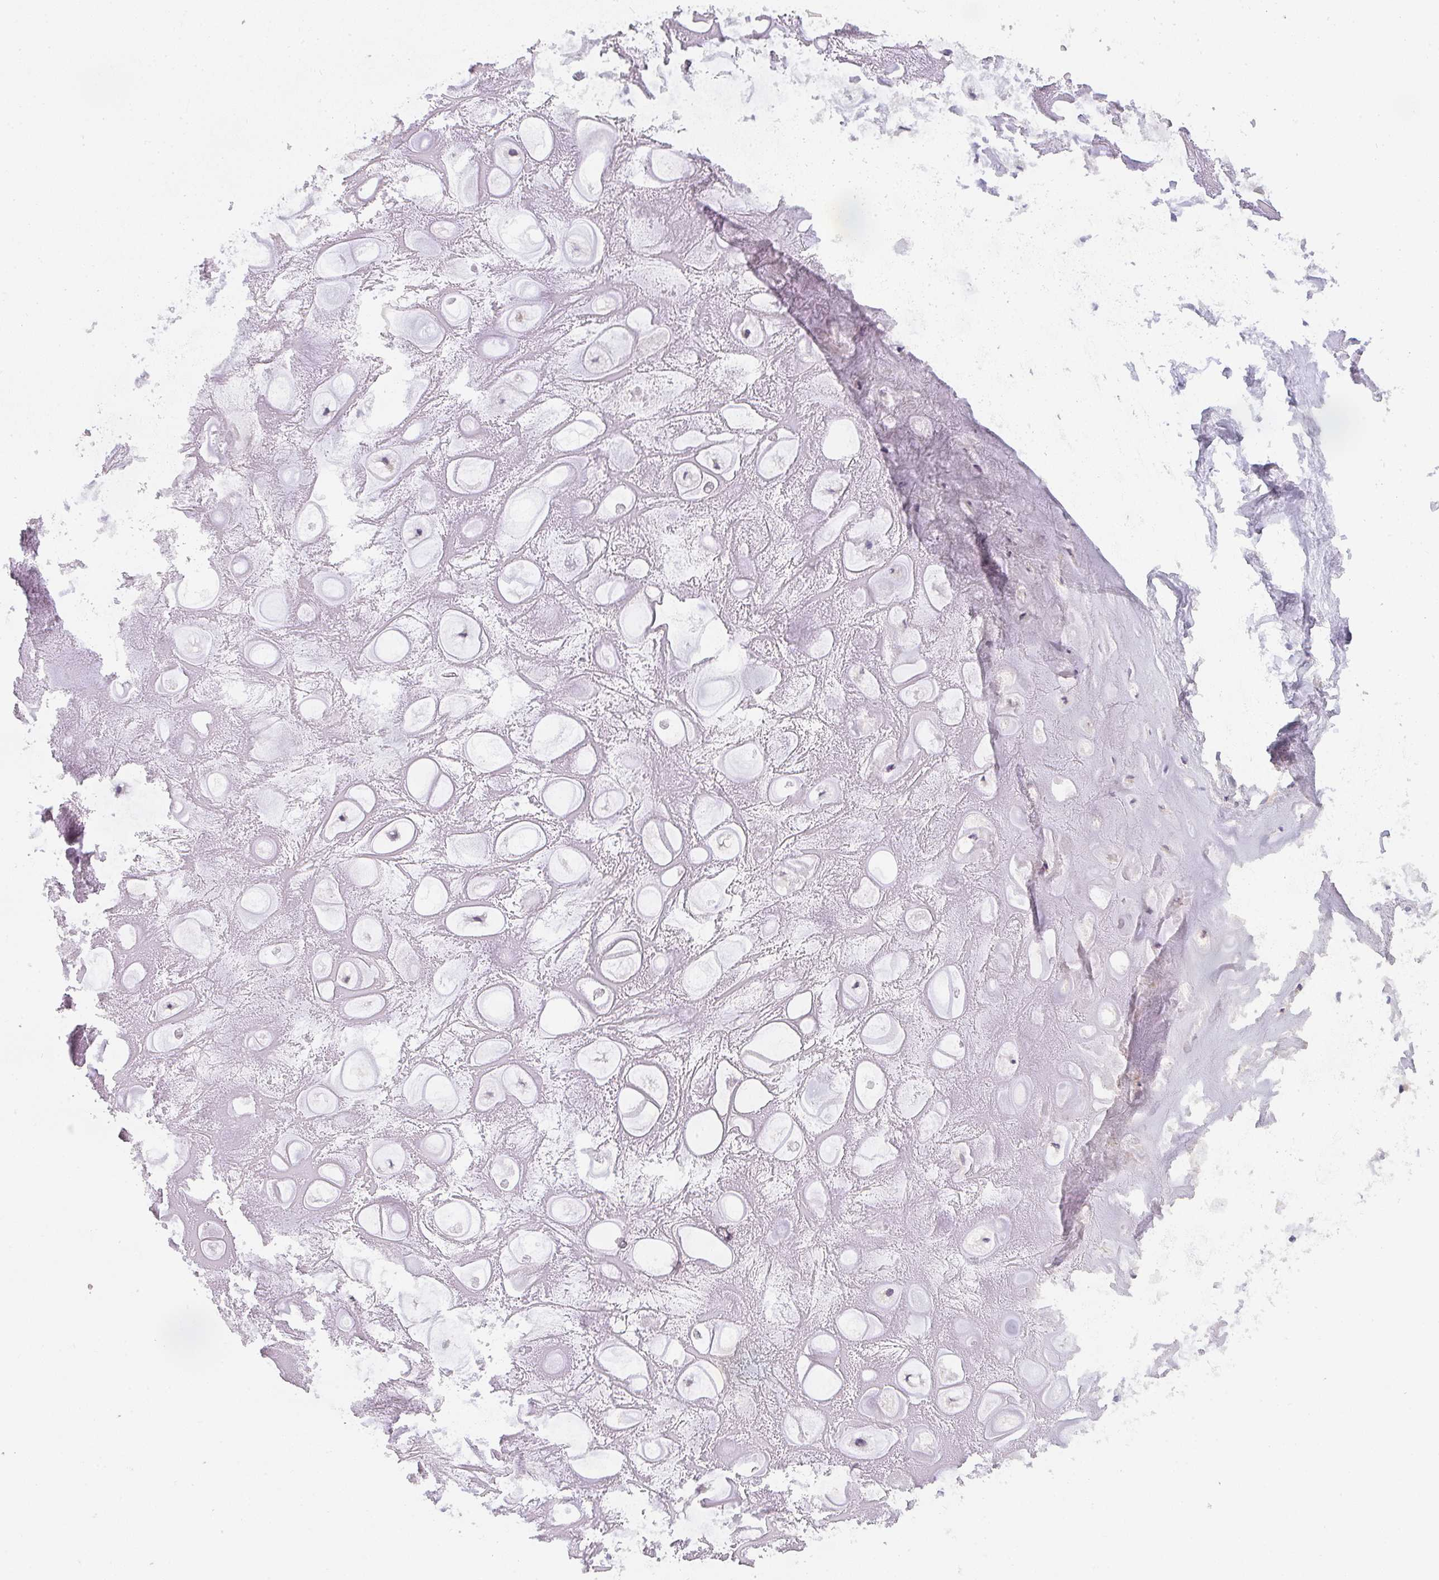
{"staining": {"intensity": "negative", "quantity": "none", "location": "none"}, "tissue": "adipose tissue", "cell_type": "Adipocytes", "image_type": "normal", "snomed": [{"axis": "morphology", "description": "Normal tissue, NOS"}, {"axis": "topography", "description": "Lymph node"}, {"axis": "topography", "description": "Cartilage tissue"}, {"axis": "topography", "description": "Nasopharynx"}], "caption": "This is an IHC histopathology image of benign adipose tissue. There is no expression in adipocytes.", "gene": "CACNA1S", "patient": {"sex": "male", "age": 63}}